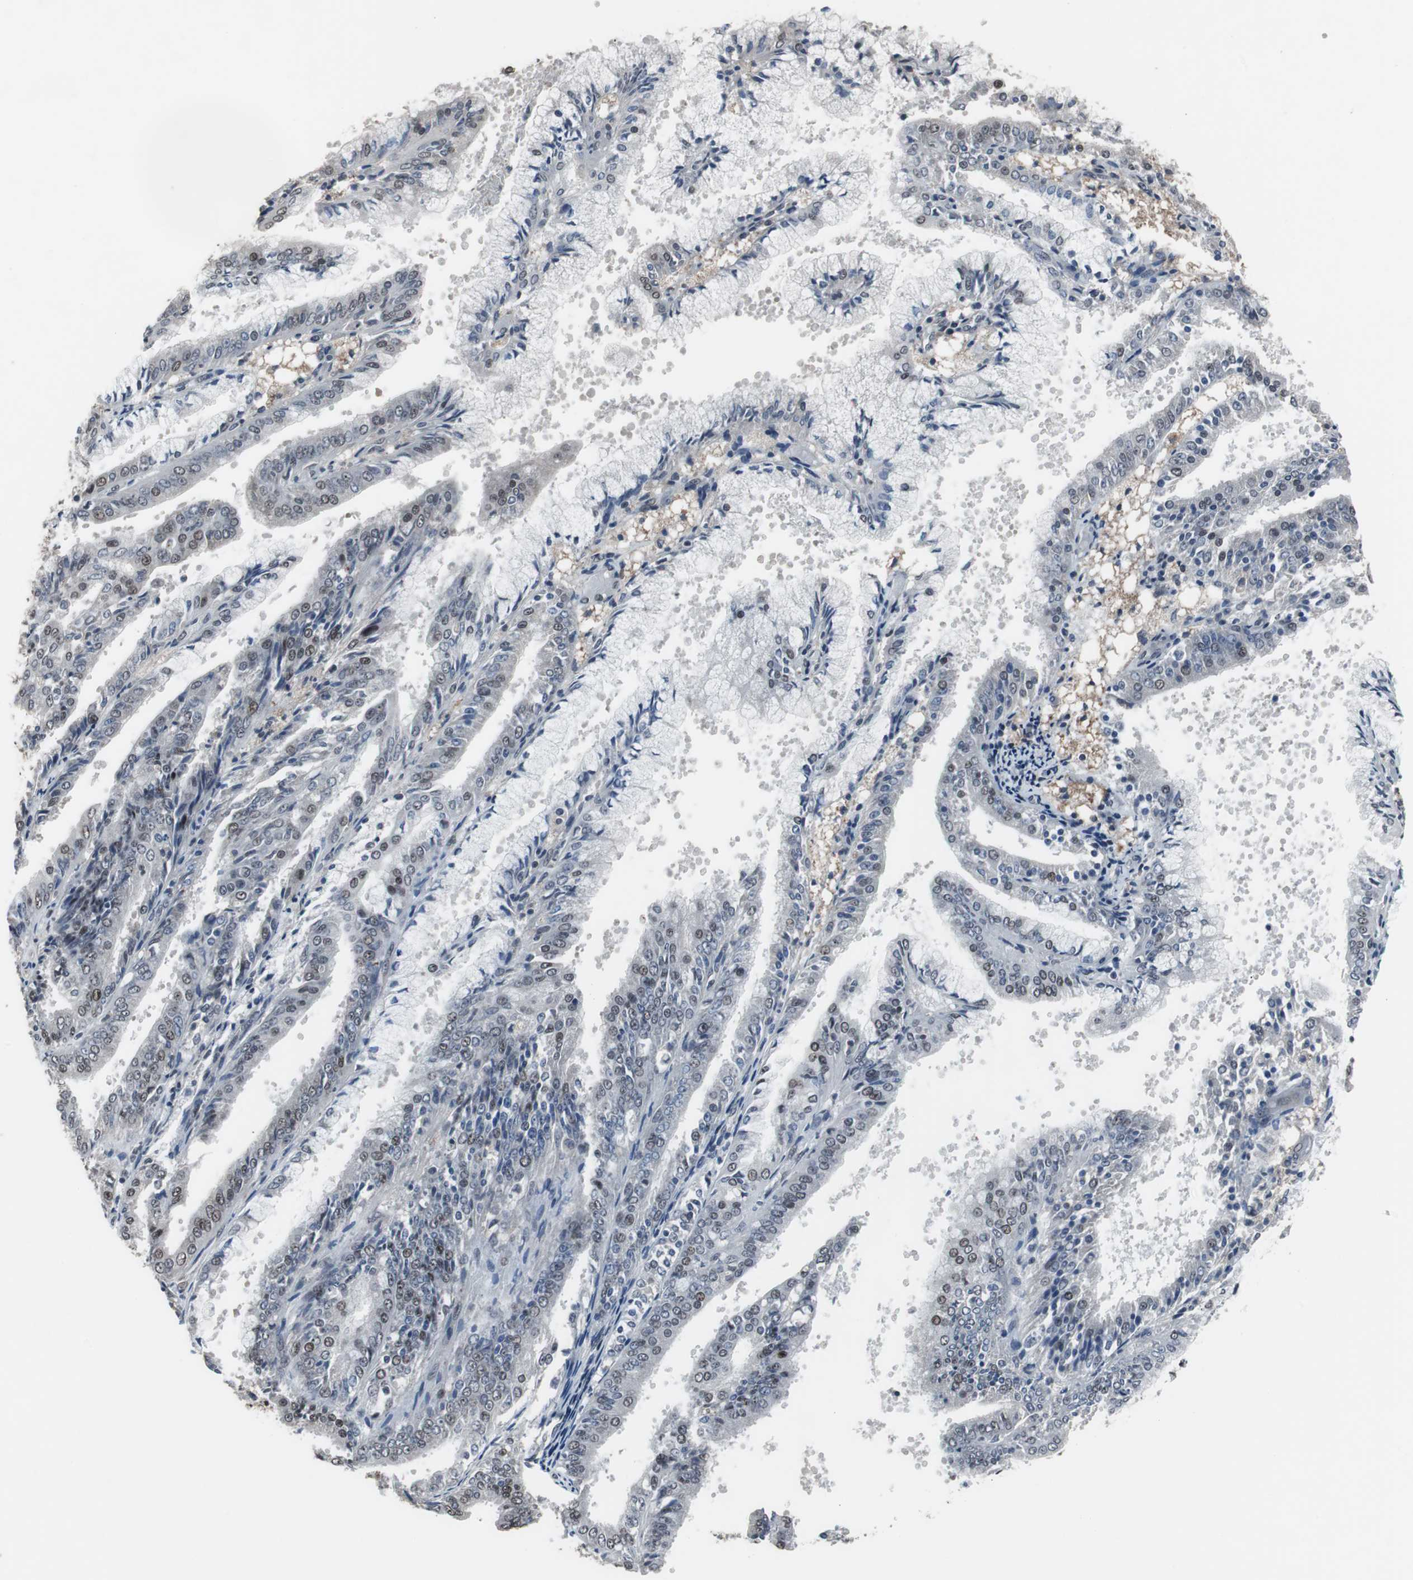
{"staining": {"intensity": "moderate", "quantity": "25%-75%", "location": "nuclear"}, "tissue": "endometrial cancer", "cell_type": "Tumor cells", "image_type": "cancer", "snomed": [{"axis": "morphology", "description": "Adenocarcinoma, NOS"}, {"axis": "topography", "description": "Endometrium"}], "caption": "Human adenocarcinoma (endometrial) stained for a protein (brown) reveals moderate nuclear positive expression in about 25%-75% of tumor cells.", "gene": "FOXP4", "patient": {"sex": "female", "age": 63}}